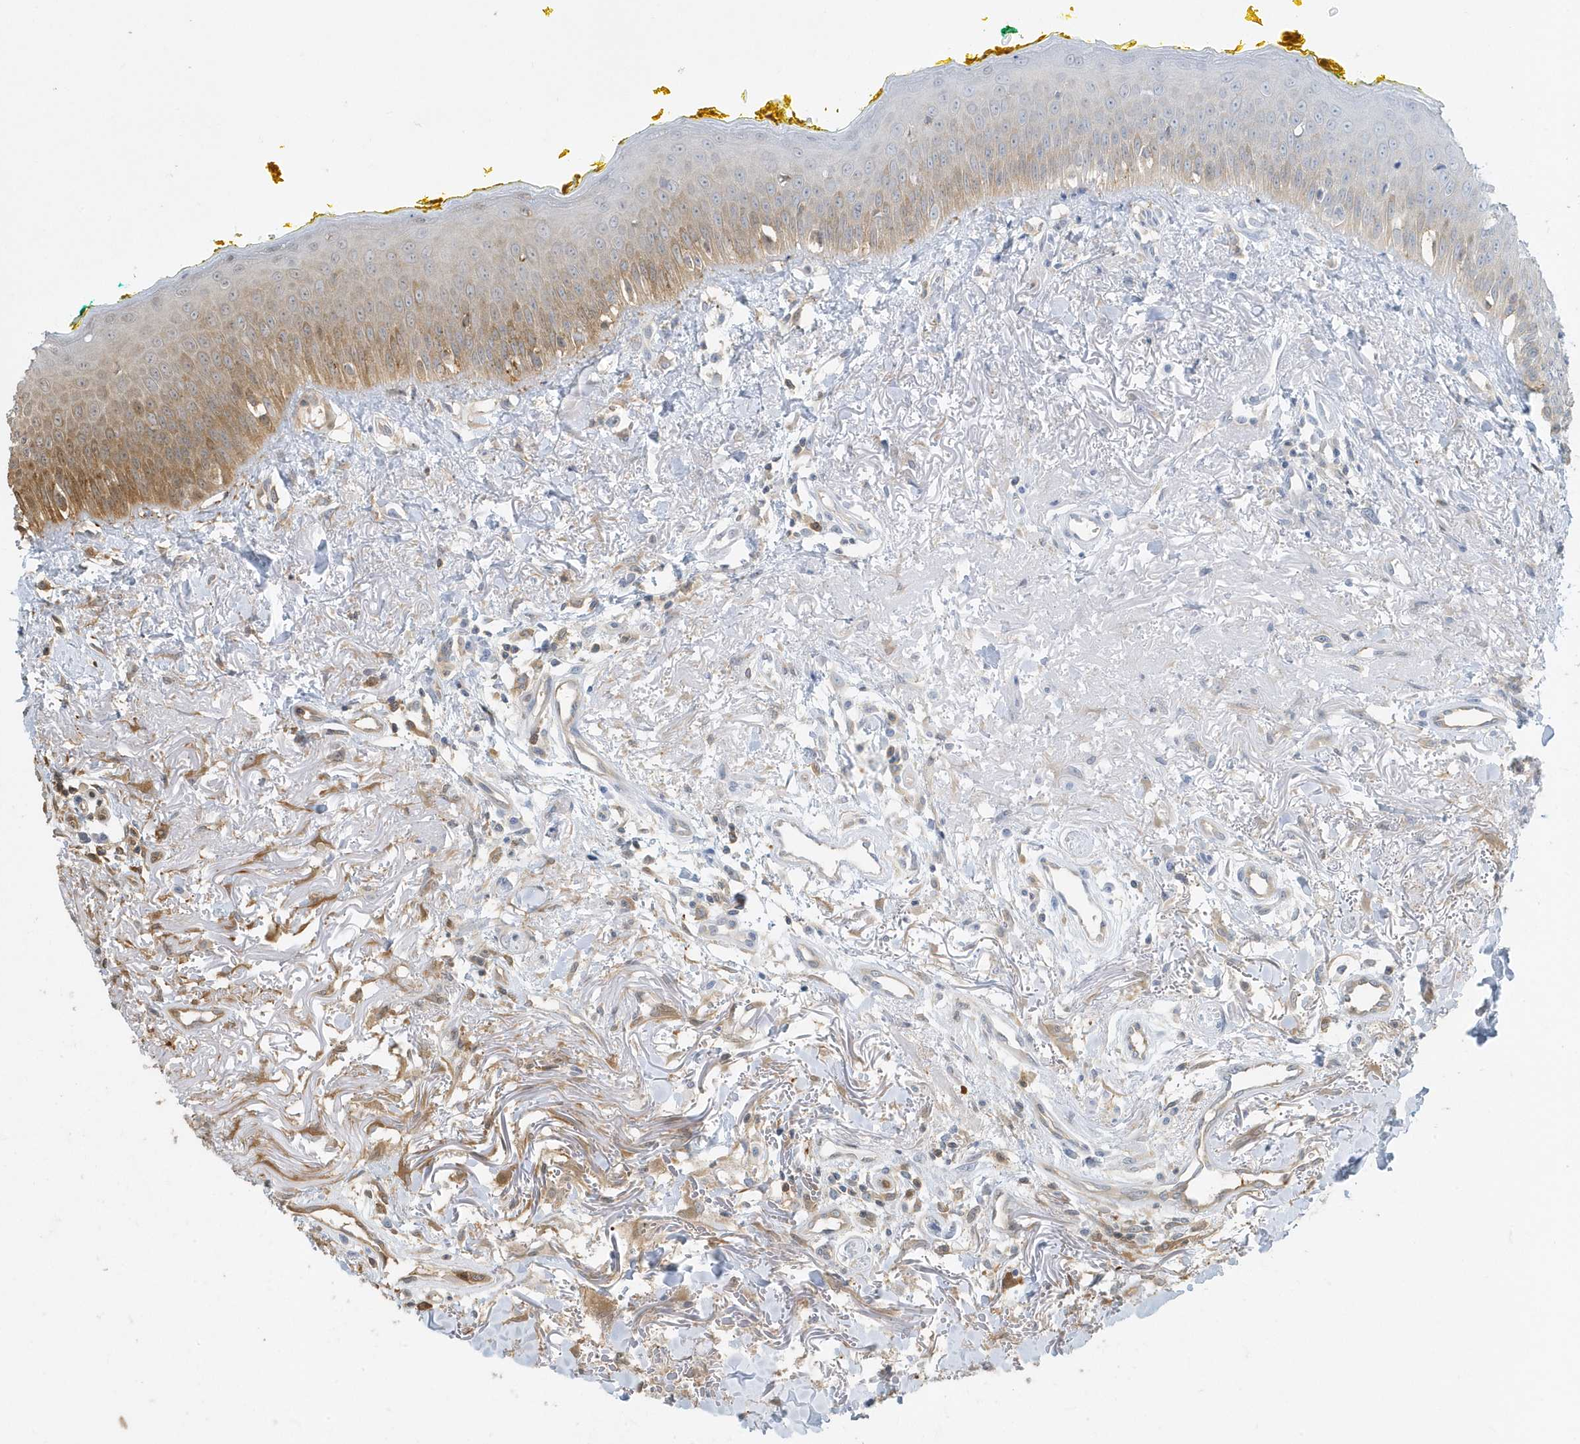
{"staining": {"intensity": "moderate", "quantity": "25%-75%", "location": "cytoplasmic/membranous"}, "tissue": "oral mucosa", "cell_type": "Squamous epithelial cells", "image_type": "normal", "snomed": [{"axis": "morphology", "description": "Normal tissue, NOS"}, {"axis": "topography", "description": "Oral tissue"}], "caption": "Oral mucosa stained with DAB immunohistochemistry (IHC) exhibits medium levels of moderate cytoplasmic/membranous expression in about 25%-75% of squamous epithelial cells.", "gene": "CLCN6", "patient": {"sex": "female", "age": 70}}